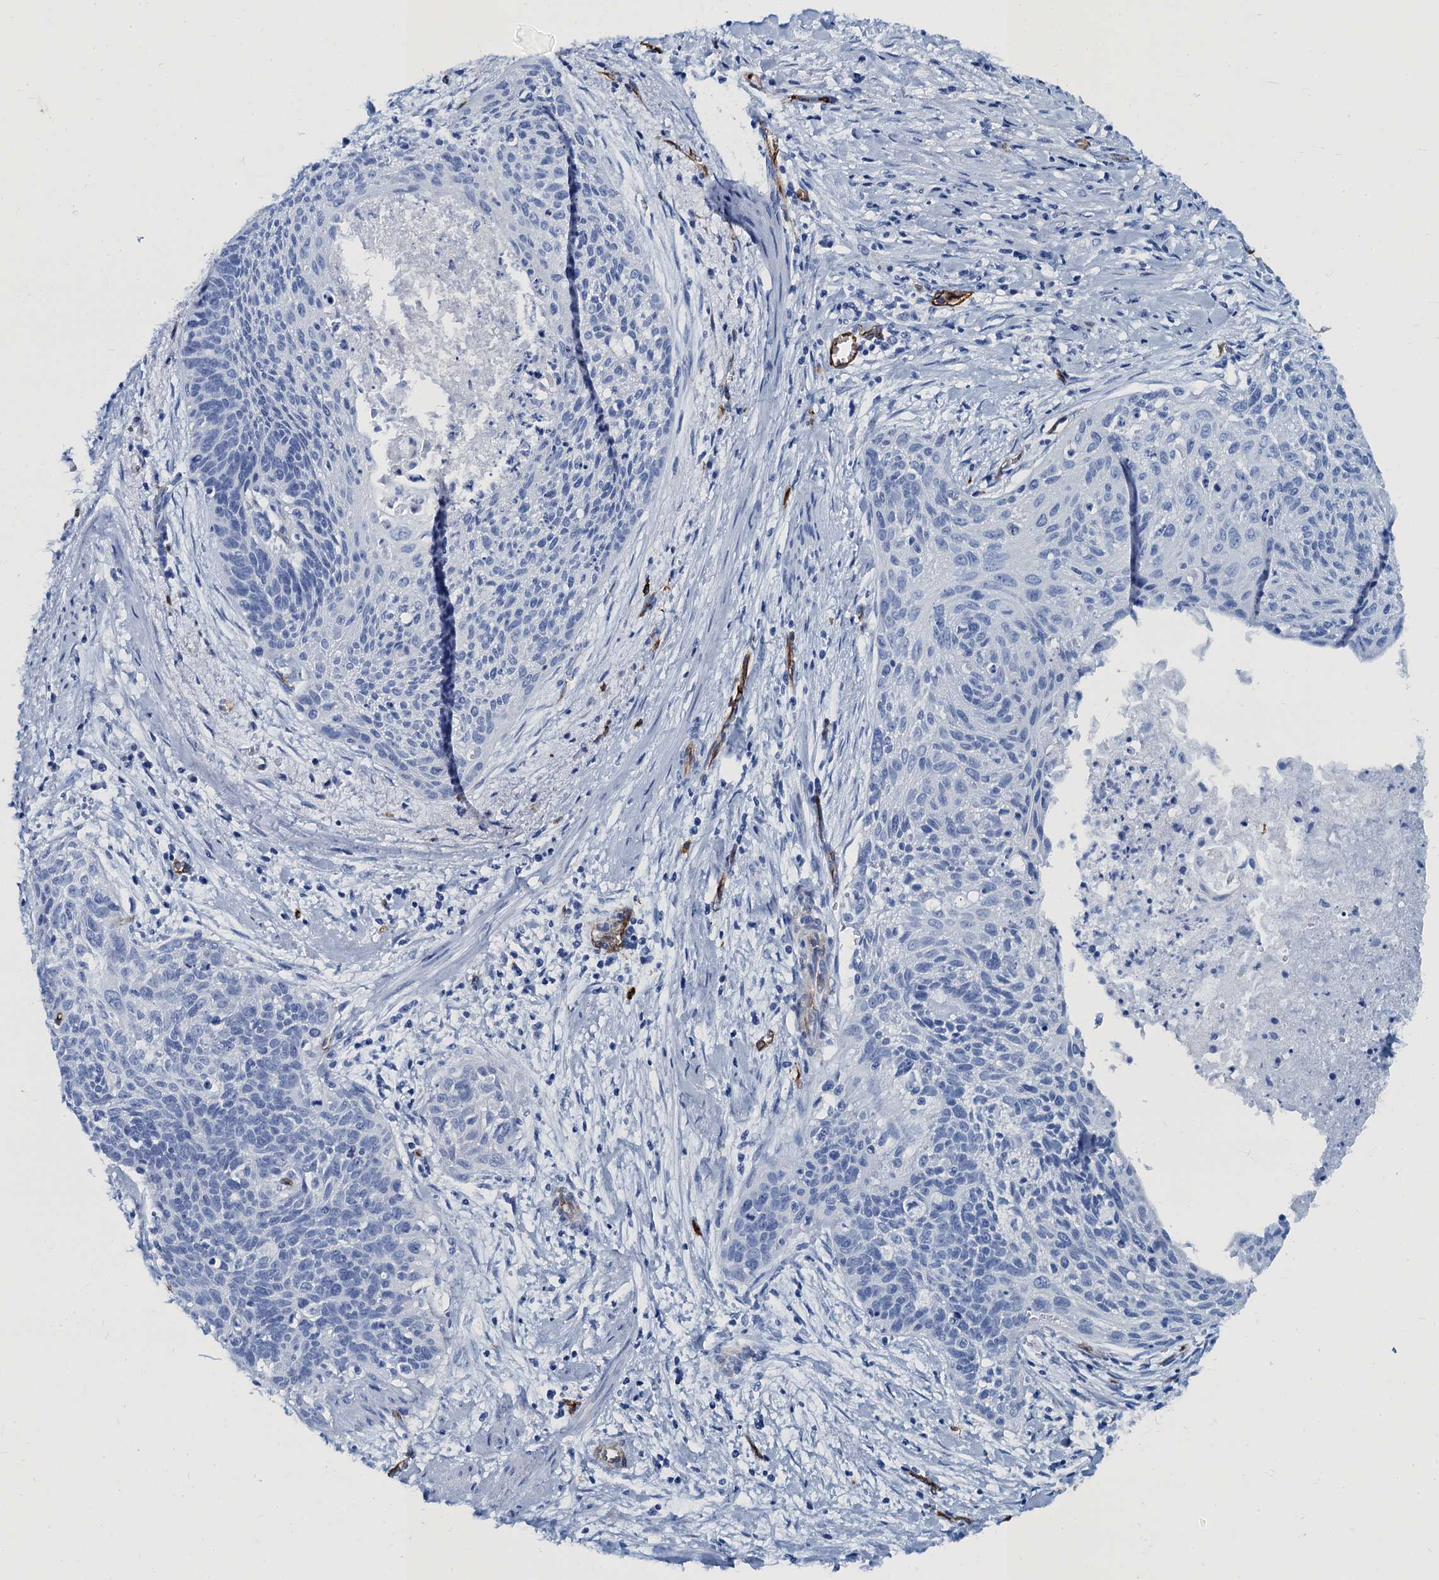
{"staining": {"intensity": "negative", "quantity": "none", "location": "none"}, "tissue": "cervical cancer", "cell_type": "Tumor cells", "image_type": "cancer", "snomed": [{"axis": "morphology", "description": "Squamous cell carcinoma, NOS"}, {"axis": "topography", "description": "Cervix"}], "caption": "Tumor cells are negative for protein expression in human cervical cancer (squamous cell carcinoma).", "gene": "CAVIN2", "patient": {"sex": "female", "age": 55}}